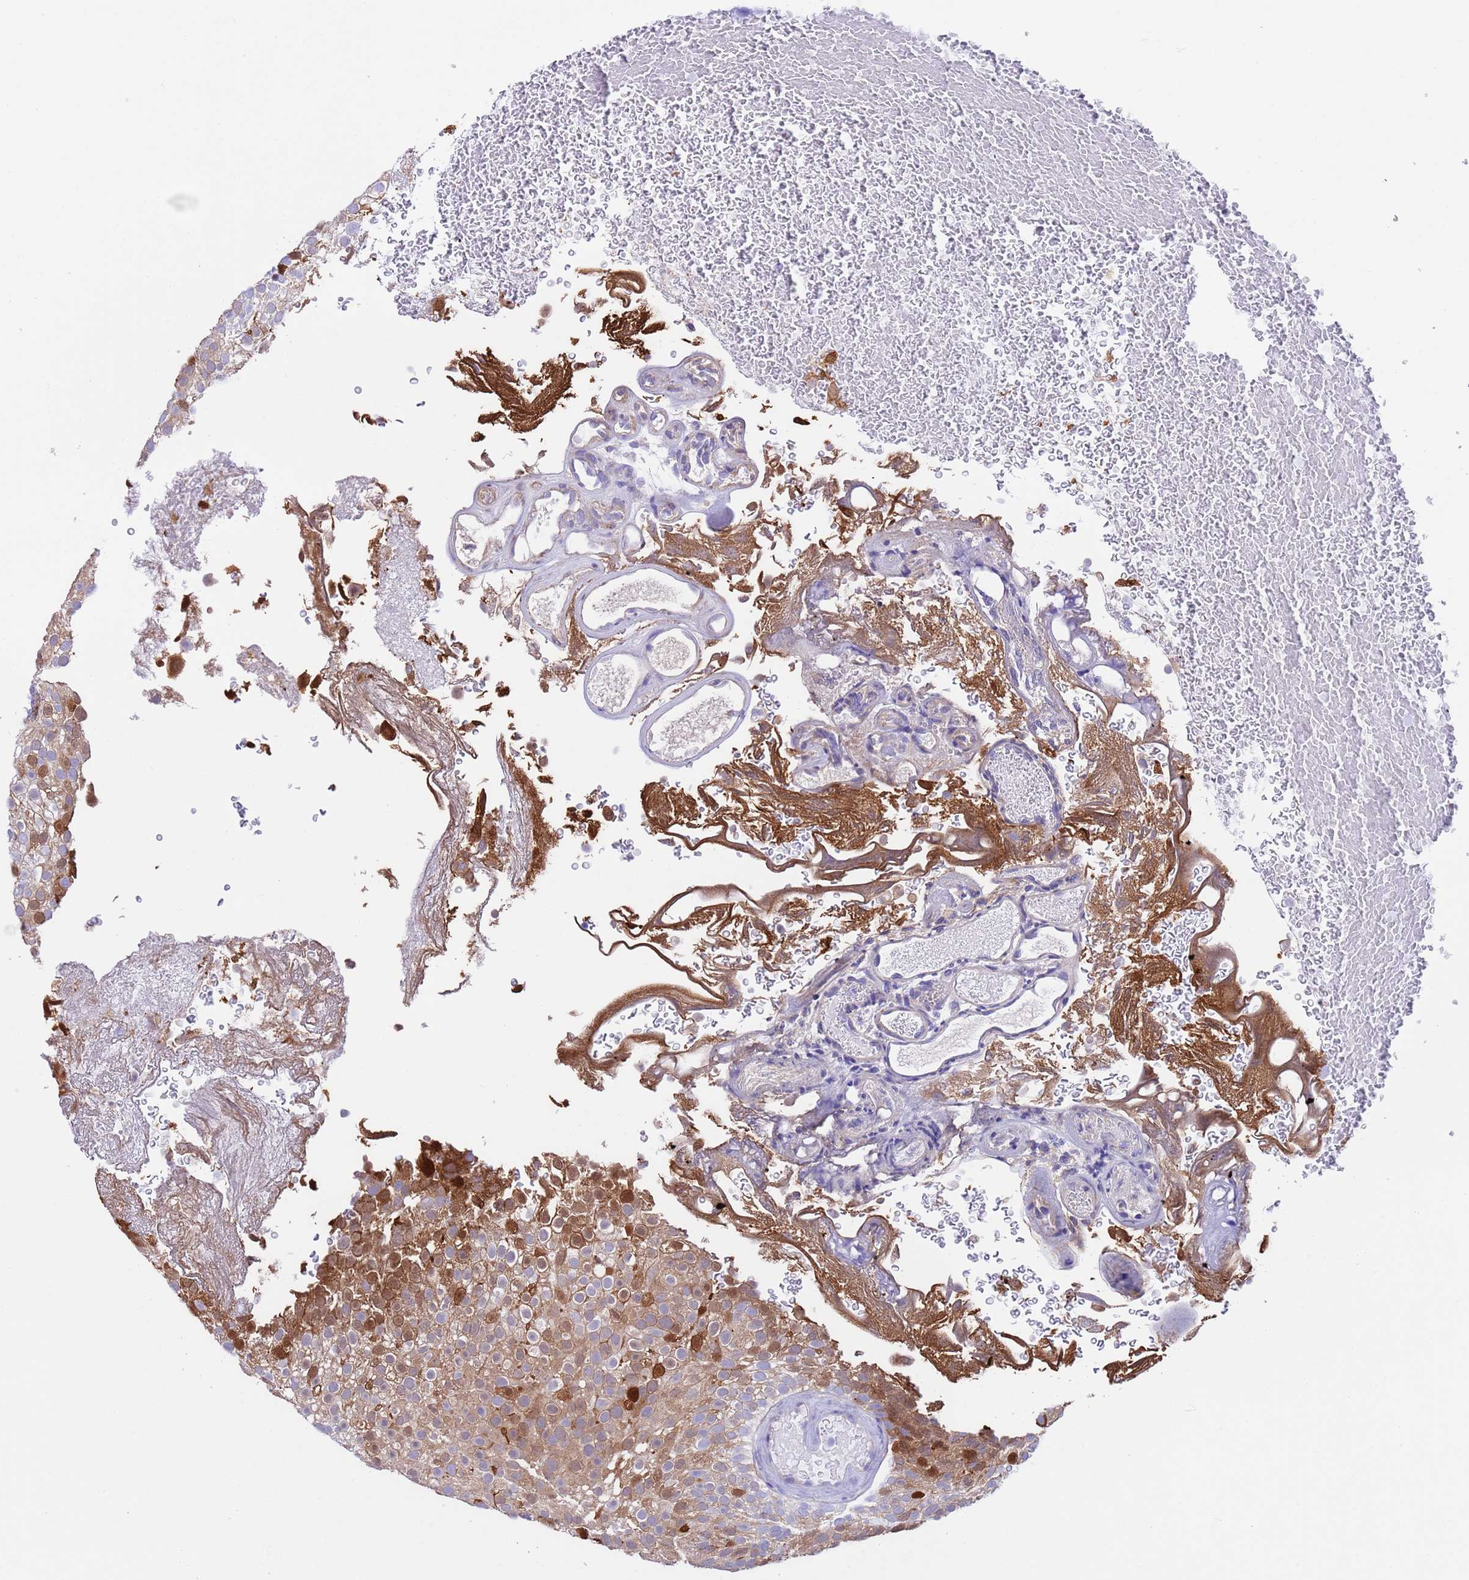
{"staining": {"intensity": "moderate", "quantity": ">75%", "location": "cytoplasmic/membranous,nuclear"}, "tissue": "urothelial cancer", "cell_type": "Tumor cells", "image_type": "cancer", "snomed": [{"axis": "morphology", "description": "Urothelial carcinoma, Low grade"}, {"axis": "topography", "description": "Urinary bladder"}], "caption": "Urothelial carcinoma (low-grade) was stained to show a protein in brown. There is medium levels of moderate cytoplasmic/membranous and nuclear expression in about >75% of tumor cells.", "gene": "C6orf47", "patient": {"sex": "male", "age": 78}}